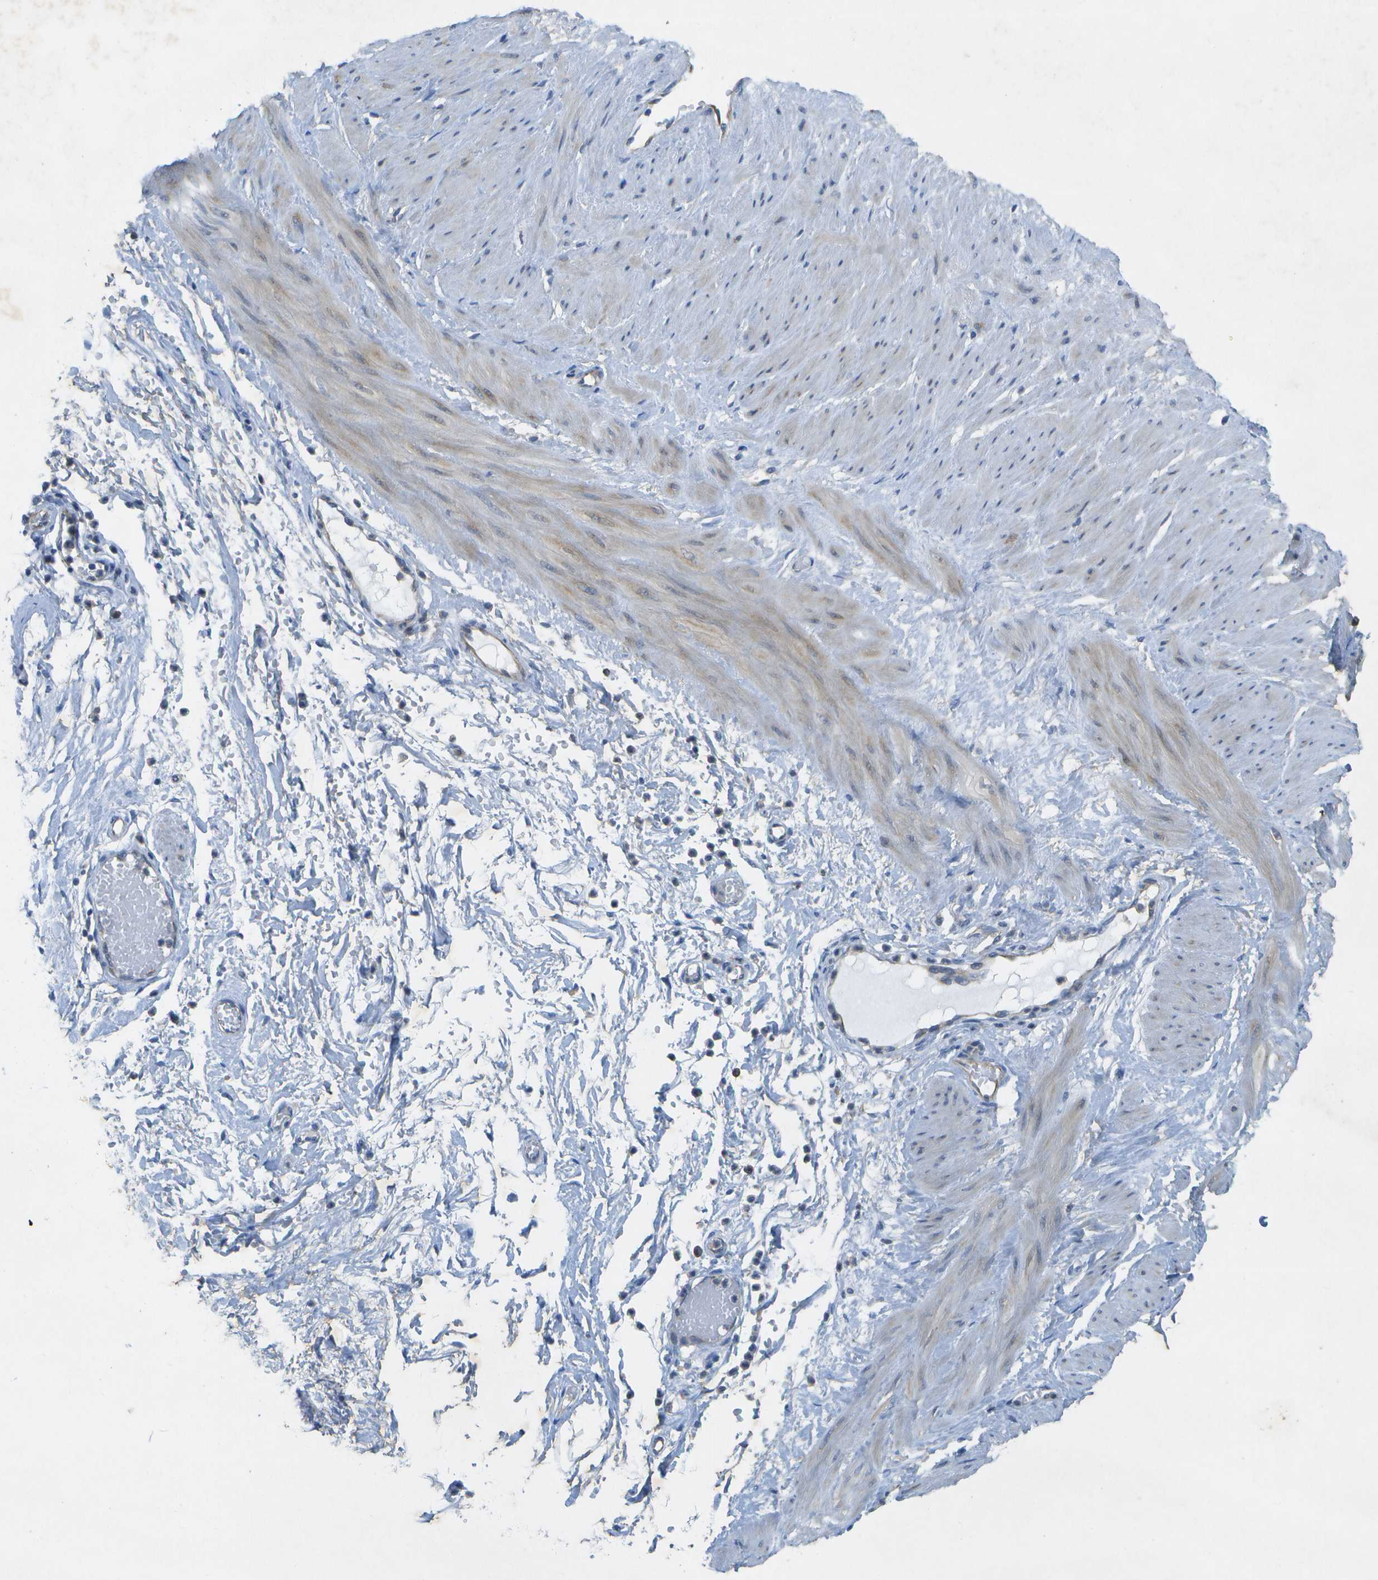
{"staining": {"intensity": "negative", "quantity": "none", "location": "none"}, "tissue": "adipose tissue", "cell_type": "Adipocytes", "image_type": "normal", "snomed": [{"axis": "morphology", "description": "Normal tissue, NOS"}, {"axis": "topography", "description": "Soft tissue"}, {"axis": "topography", "description": "Vascular tissue"}], "caption": "Adipose tissue stained for a protein using IHC displays no staining adipocytes.", "gene": "WNK2", "patient": {"sex": "female", "age": 35}}